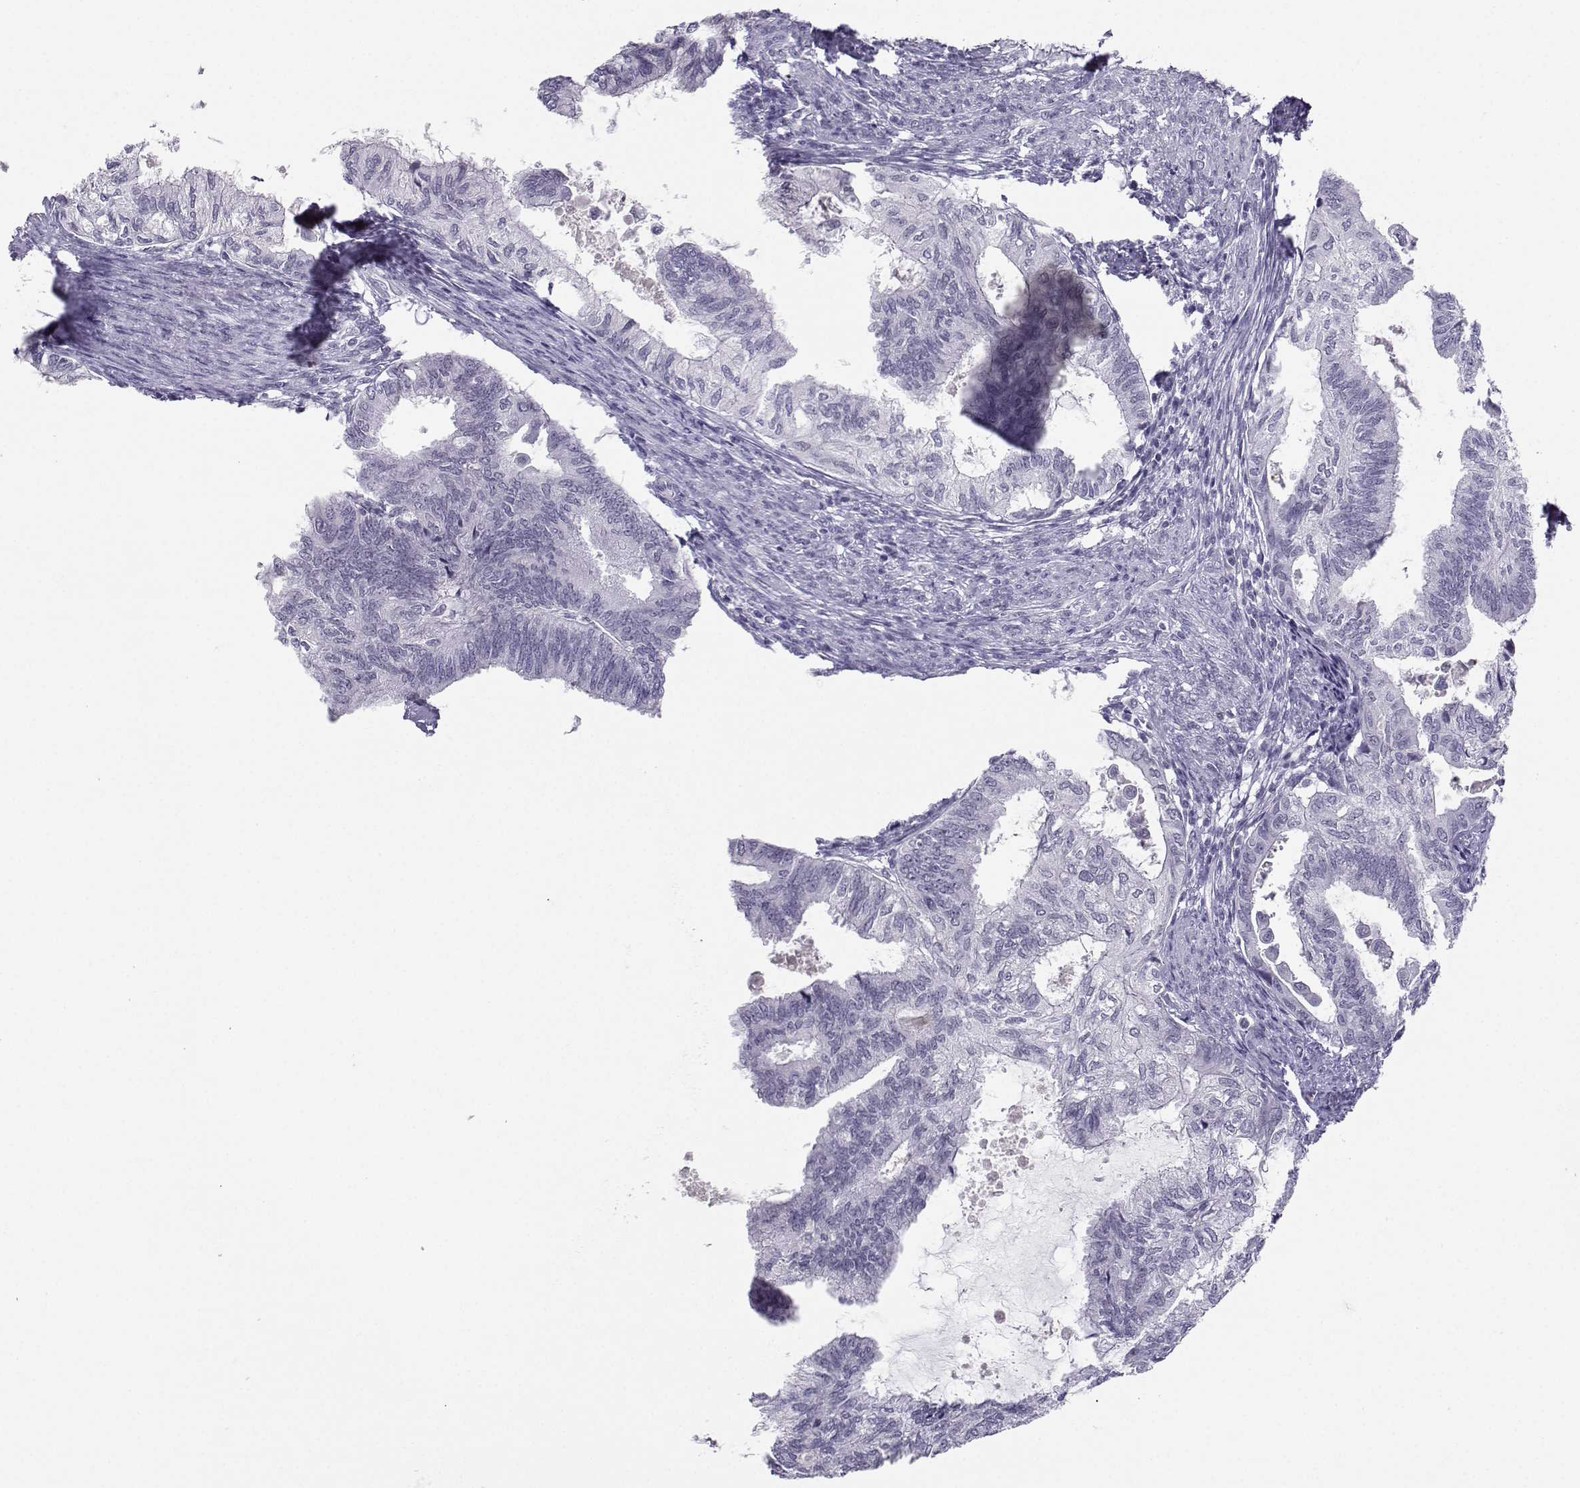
{"staining": {"intensity": "negative", "quantity": "none", "location": "none"}, "tissue": "endometrial cancer", "cell_type": "Tumor cells", "image_type": "cancer", "snomed": [{"axis": "morphology", "description": "Adenocarcinoma, NOS"}, {"axis": "topography", "description": "Endometrium"}], "caption": "DAB (3,3'-diaminobenzidine) immunohistochemical staining of endometrial adenocarcinoma demonstrates no significant expression in tumor cells.", "gene": "LHX1", "patient": {"sex": "female", "age": 86}}